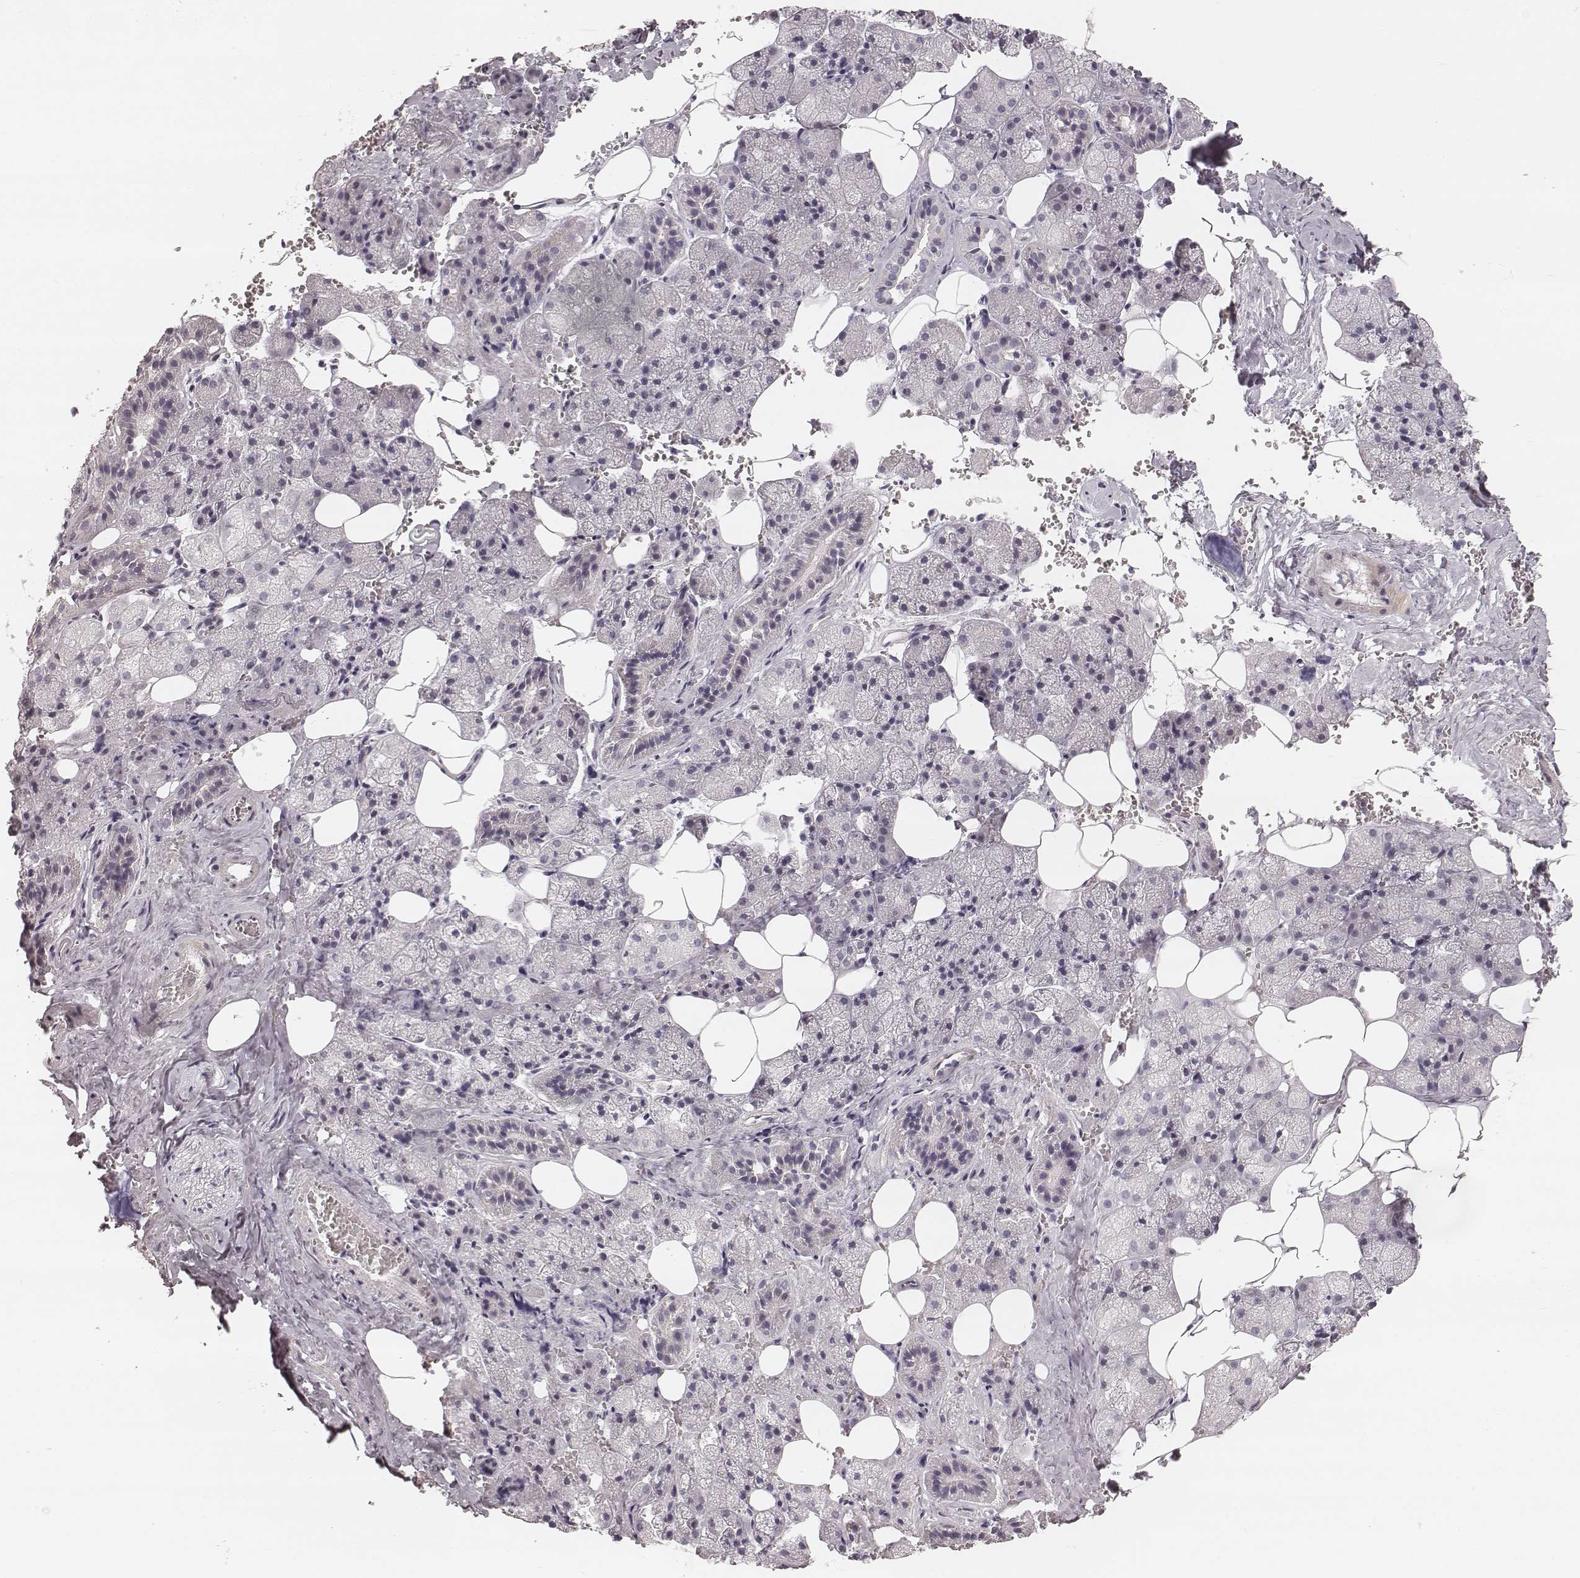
{"staining": {"intensity": "negative", "quantity": "none", "location": "none"}, "tissue": "salivary gland", "cell_type": "Glandular cells", "image_type": "normal", "snomed": [{"axis": "morphology", "description": "Normal tissue, NOS"}, {"axis": "topography", "description": "Salivary gland"}], "caption": "IHC of benign salivary gland shows no staining in glandular cells. (Immunohistochemistry (ihc), brightfield microscopy, high magnification).", "gene": "SPATA24", "patient": {"sex": "male", "age": 38}}